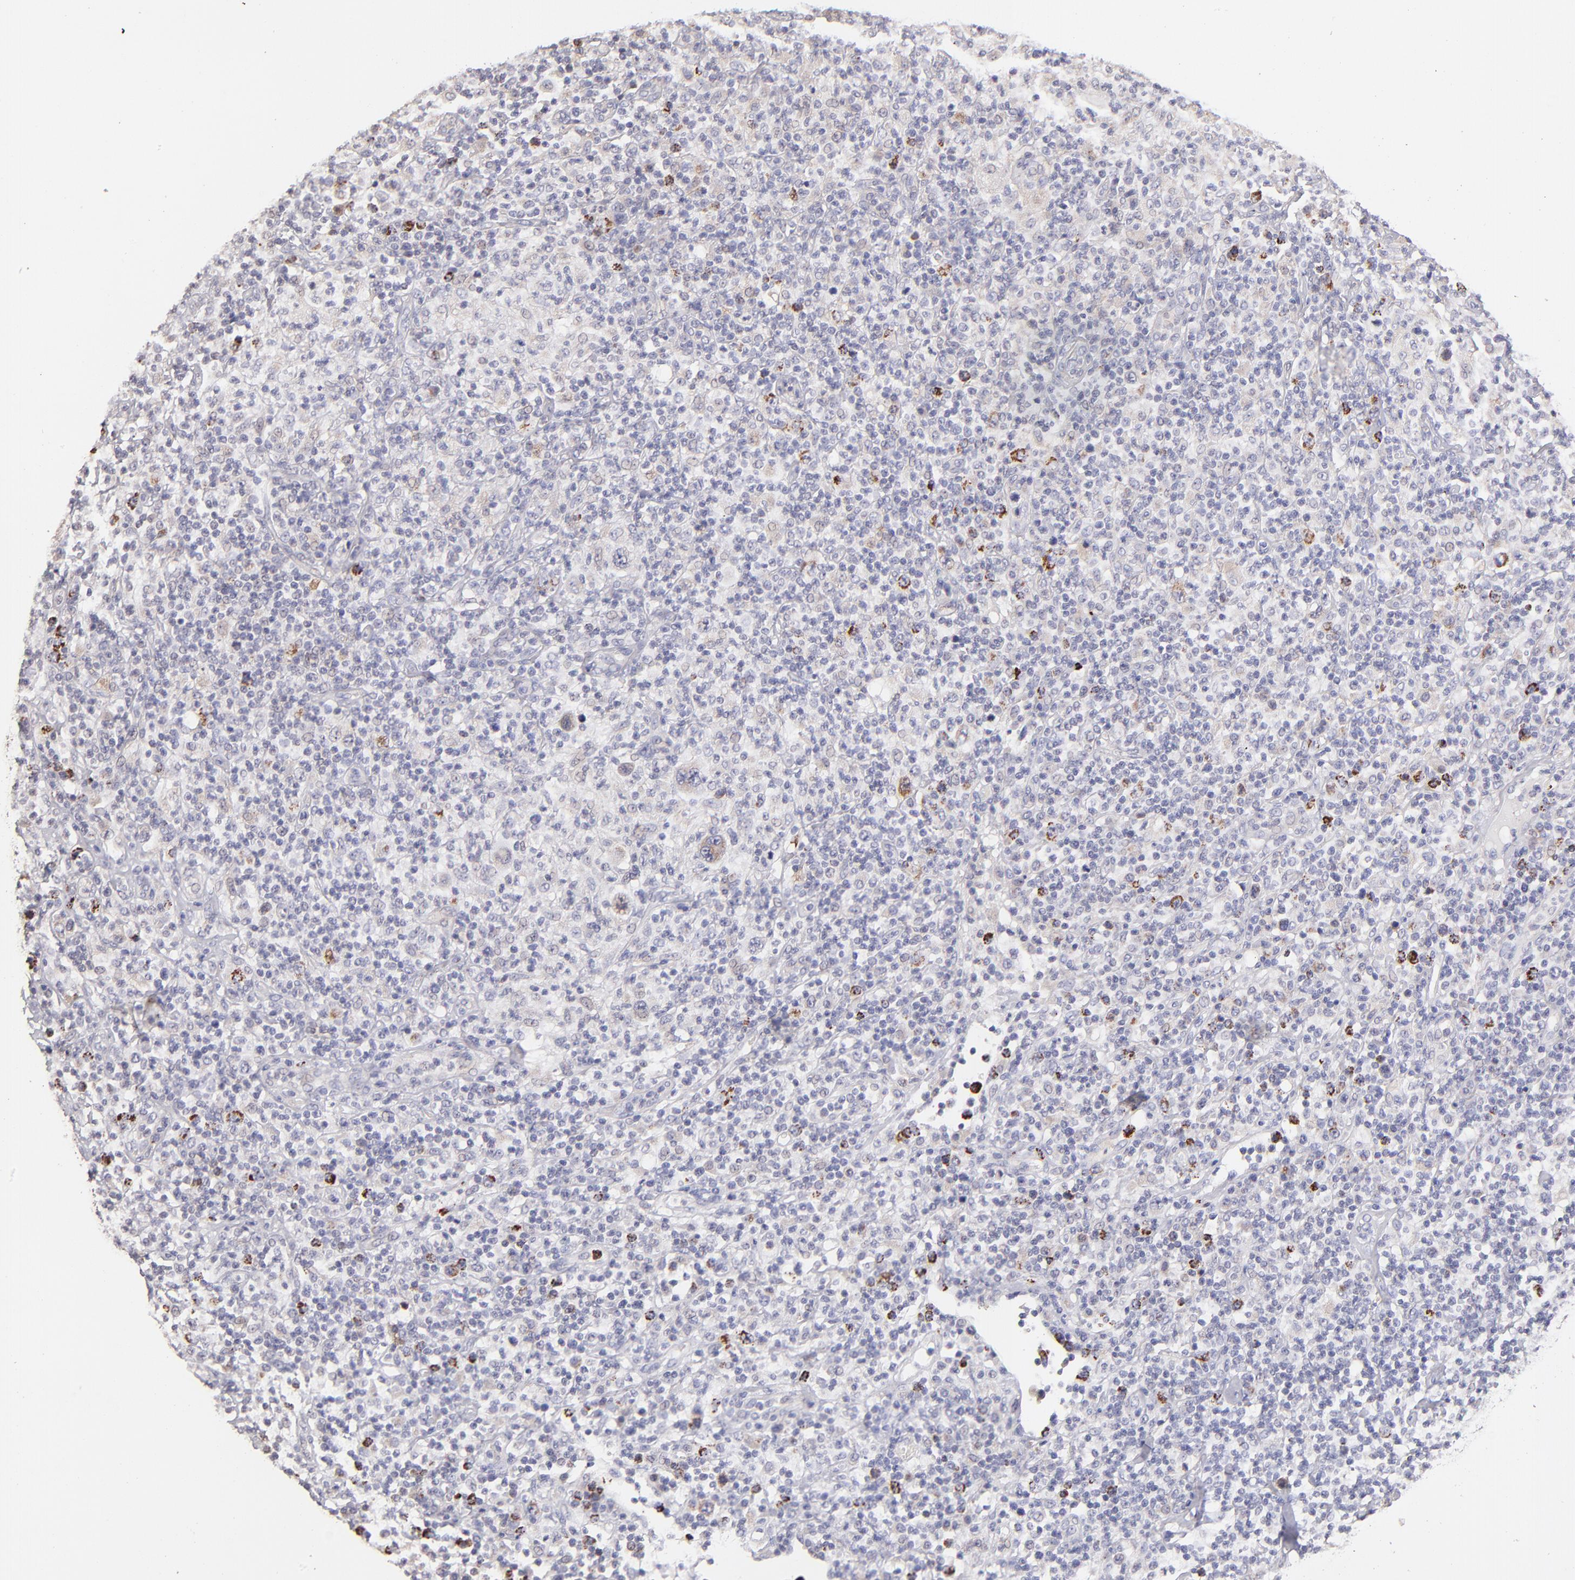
{"staining": {"intensity": "strong", "quantity": "<25%", "location": "cytoplasmic/membranous"}, "tissue": "lymphoma", "cell_type": "Tumor cells", "image_type": "cancer", "snomed": [{"axis": "morphology", "description": "Hodgkin's disease, NOS"}, {"axis": "topography", "description": "Lymph node"}], "caption": "Immunohistochemical staining of Hodgkin's disease demonstrates medium levels of strong cytoplasmic/membranous protein expression in about <25% of tumor cells. (DAB (3,3'-diaminobenzidine) IHC, brown staining for protein, blue staining for nuclei).", "gene": "GLDC", "patient": {"sex": "male", "age": 65}}